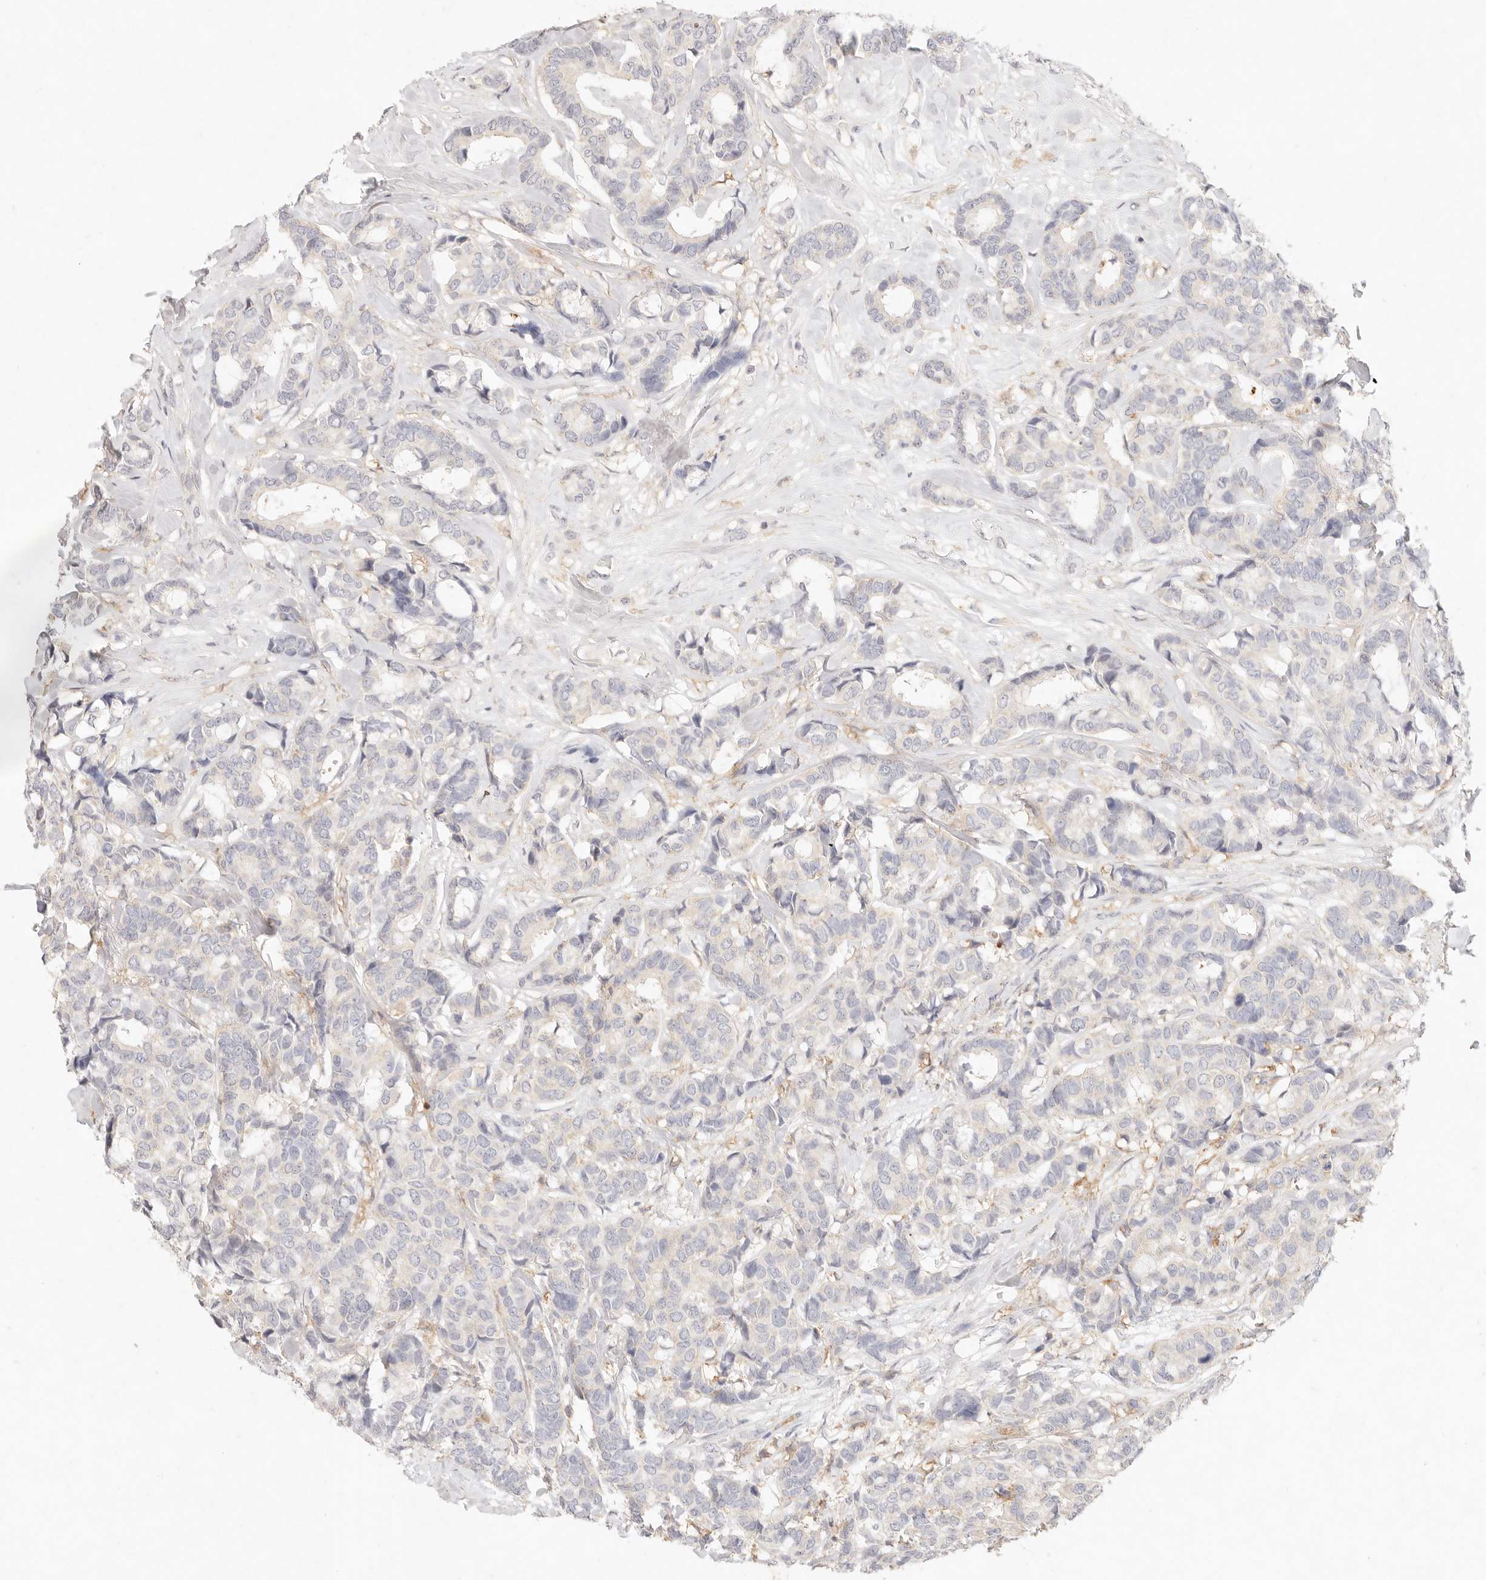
{"staining": {"intensity": "negative", "quantity": "none", "location": "none"}, "tissue": "breast cancer", "cell_type": "Tumor cells", "image_type": "cancer", "snomed": [{"axis": "morphology", "description": "Duct carcinoma"}, {"axis": "topography", "description": "Breast"}], "caption": "Tumor cells are negative for brown protein staining in intraductal carcinoma (breast).", "gene": "GPR84", "patient": {"sex": "female", "age": 87}}